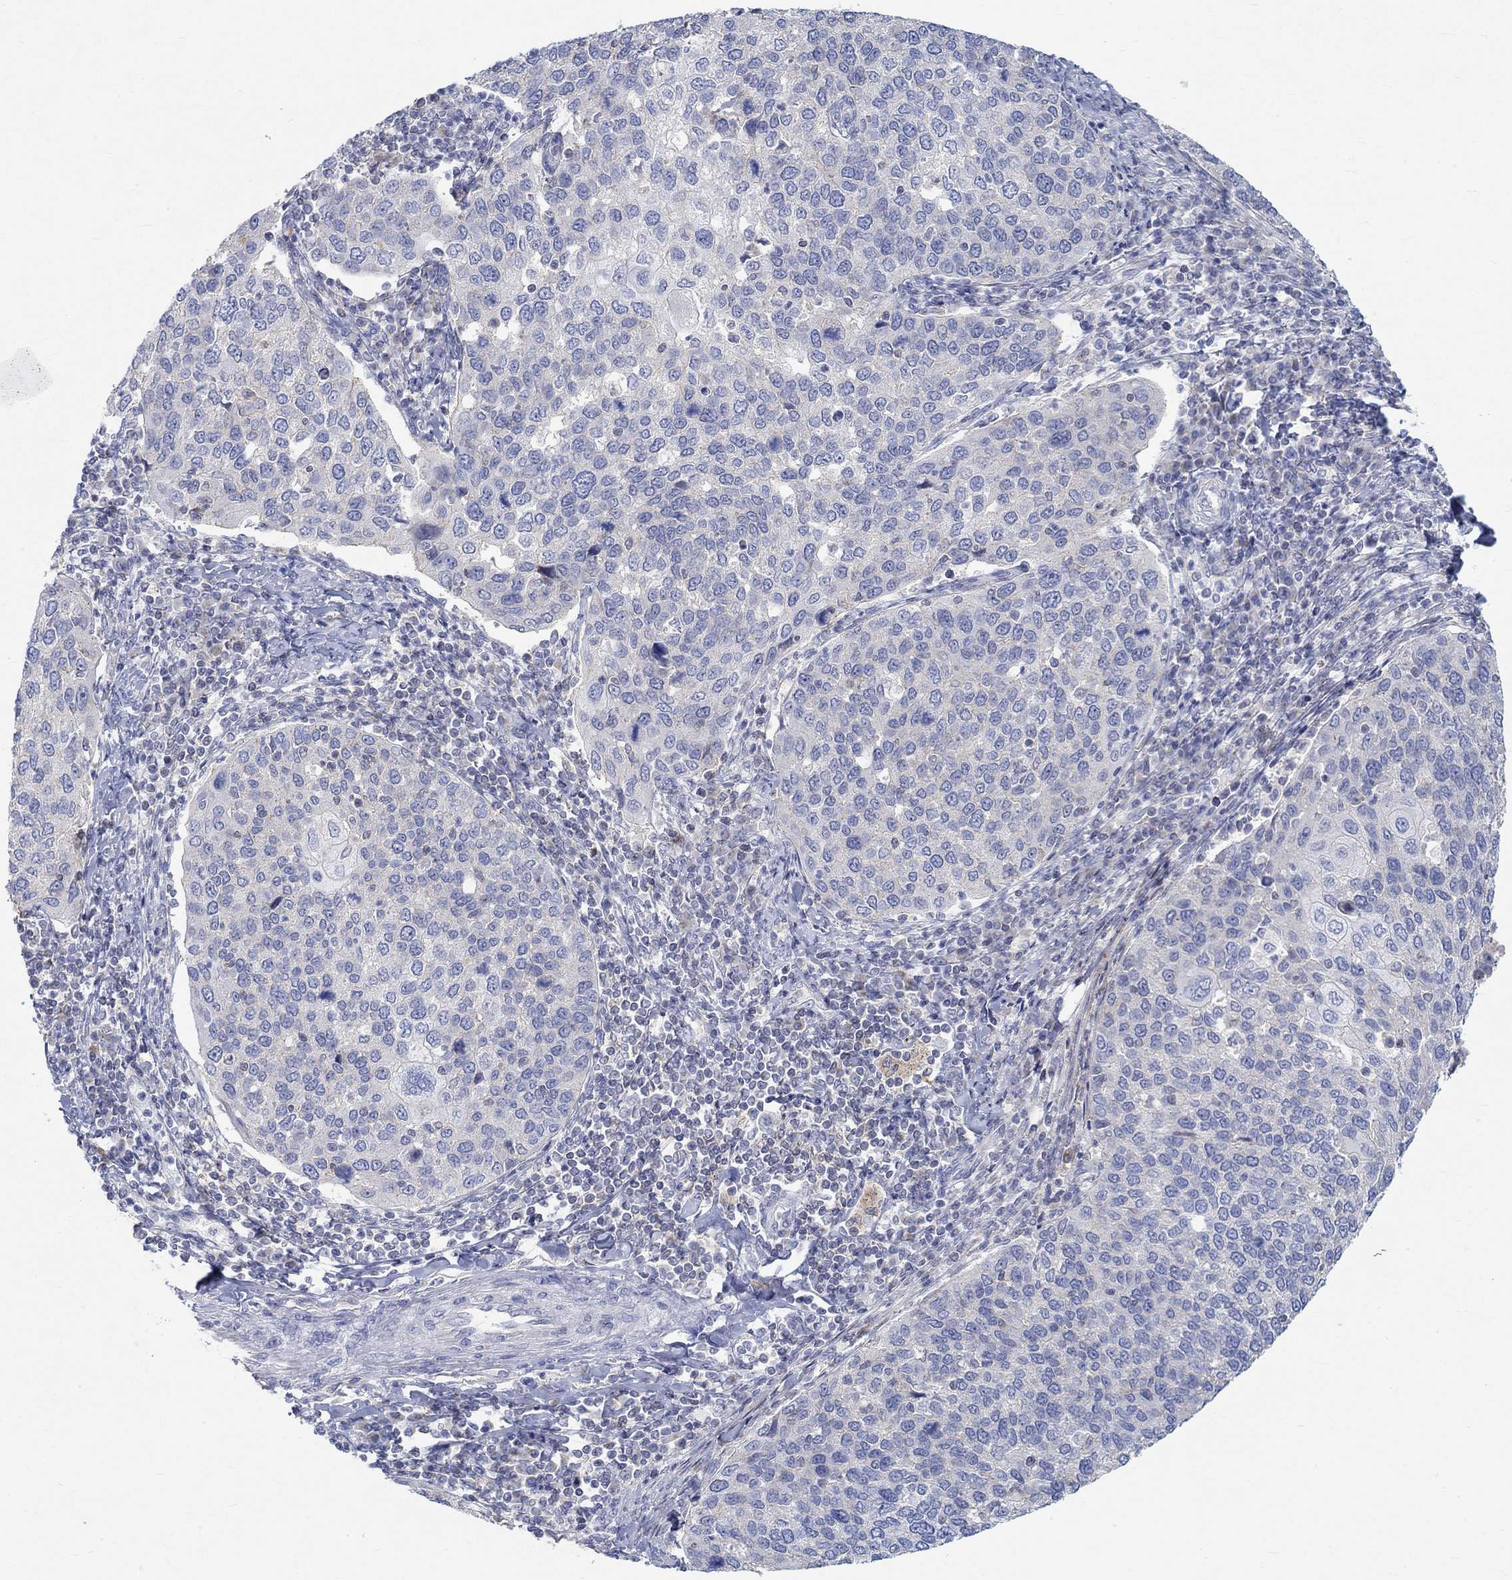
{"staining": {"intensity": "negative", "quantity": "none", "location": "none"}, "tissue": "cervical cancer", "cell_type": "Tumor cells", "image_type": "cancer", "snomed": [{"axis": "morphology", "description": "Squamous cell carcinoma, NOS"}, {"axis": "topography", "description": "Cervix"}], "caption": "High power microscopy histopathology image of an immunohistochemistry (IHC) histopathology image of cervical squamous cell carcinoma, revealing no significant positivity in tumor cells.", "gene": "NAV3", "patient": {"sex": "female", "age": 54}}